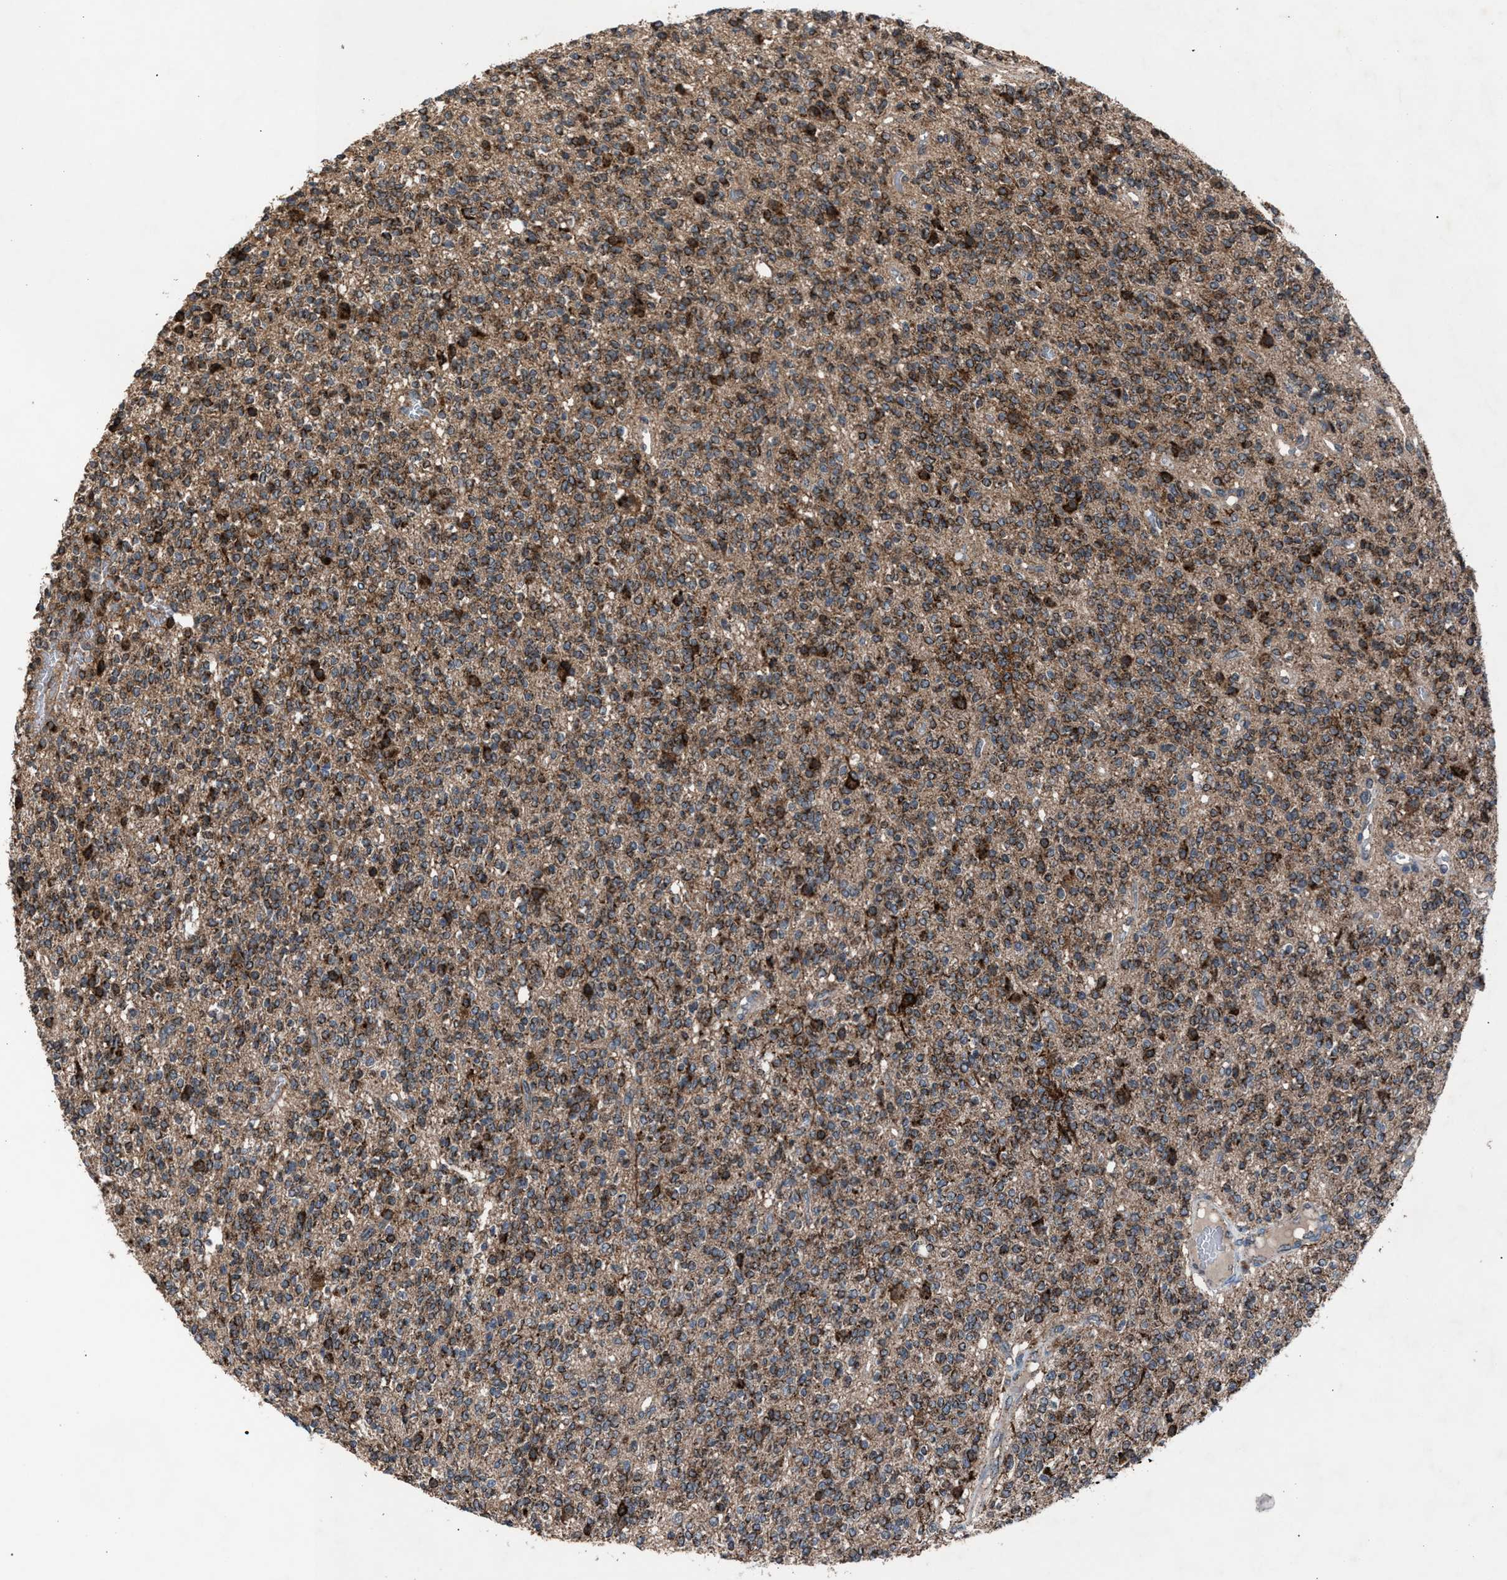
{"staining": {"intensity": "strong", "quantity": "<25%", "location": "cytoplasmic/membranous"}, "tissue": "glioma", "cell_type": "Tumor cells", "image_type": "cancer", "snomed": [{"axis": "morphology", "description": "Glioma, malignant, High grade"}, {"axis": "topography", "description": "Brain"}], "caption": "The photomicrograph demonstrates a brown stain indicating the presence of a protein in the cytoplasmic/membranous of tumor cells in glioma.", "gene": "HSD17B4", "patient": {"sex": "male", "age": 34}}